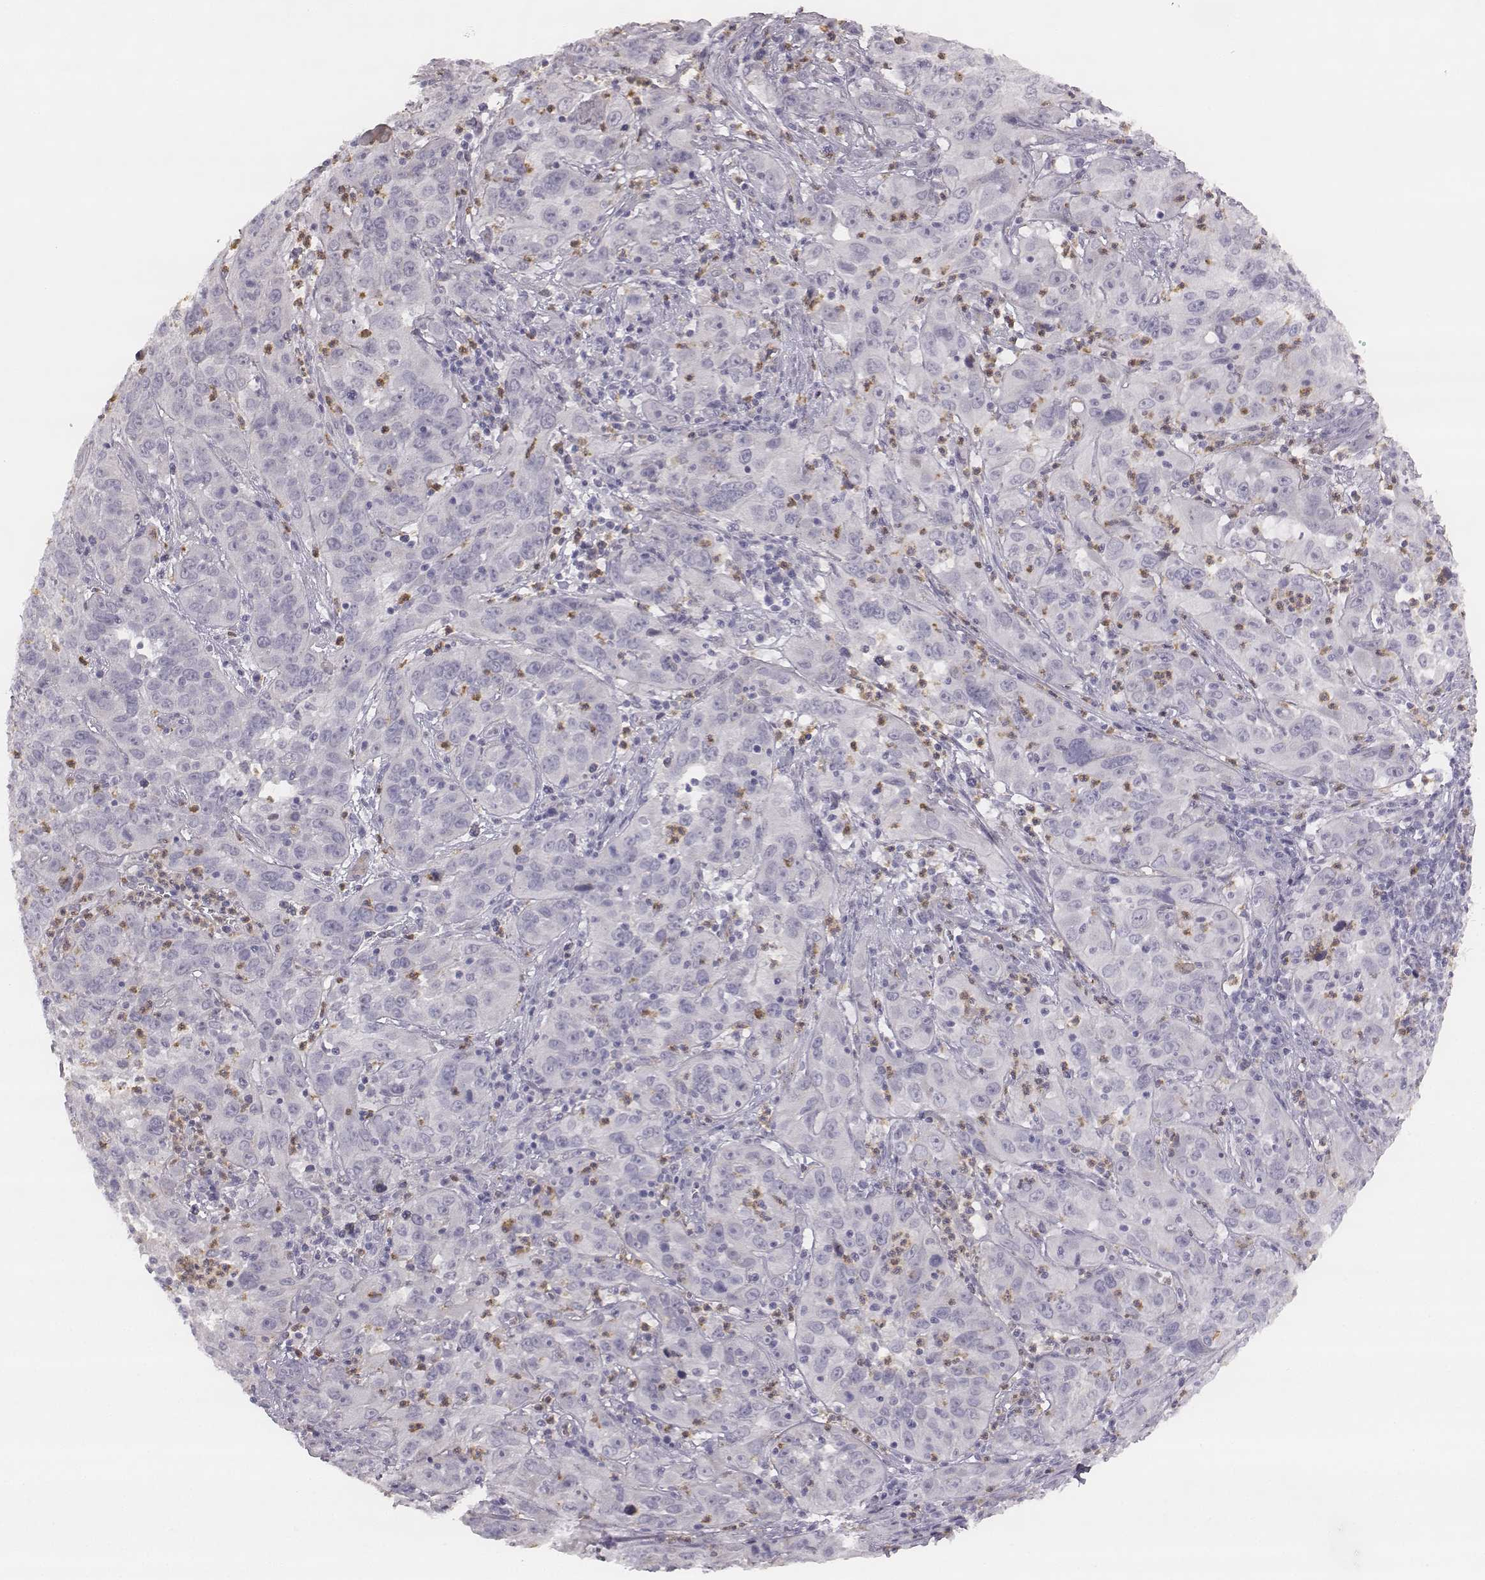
{"staining": {"intensity": "negative", "quantity": "none", "location": "none"}, "tissue": "cervical cancer", "cell_type": "Tumor cells", "image_type": "cancer", "snomed": [{"axis": "morphology", "description": "Squamous cell carcinoma, NOS"}, {"axis": "topography", "description": "Cervix"}], "caption": "Tumor cells show no significant staining in cervical cancer (squamous cell carcinoma). (DAB IHC visualized using brightfield microscopy, high magnification).", "gene": "KCNJ12", "patient": {"sex": "female", "age": 32}}